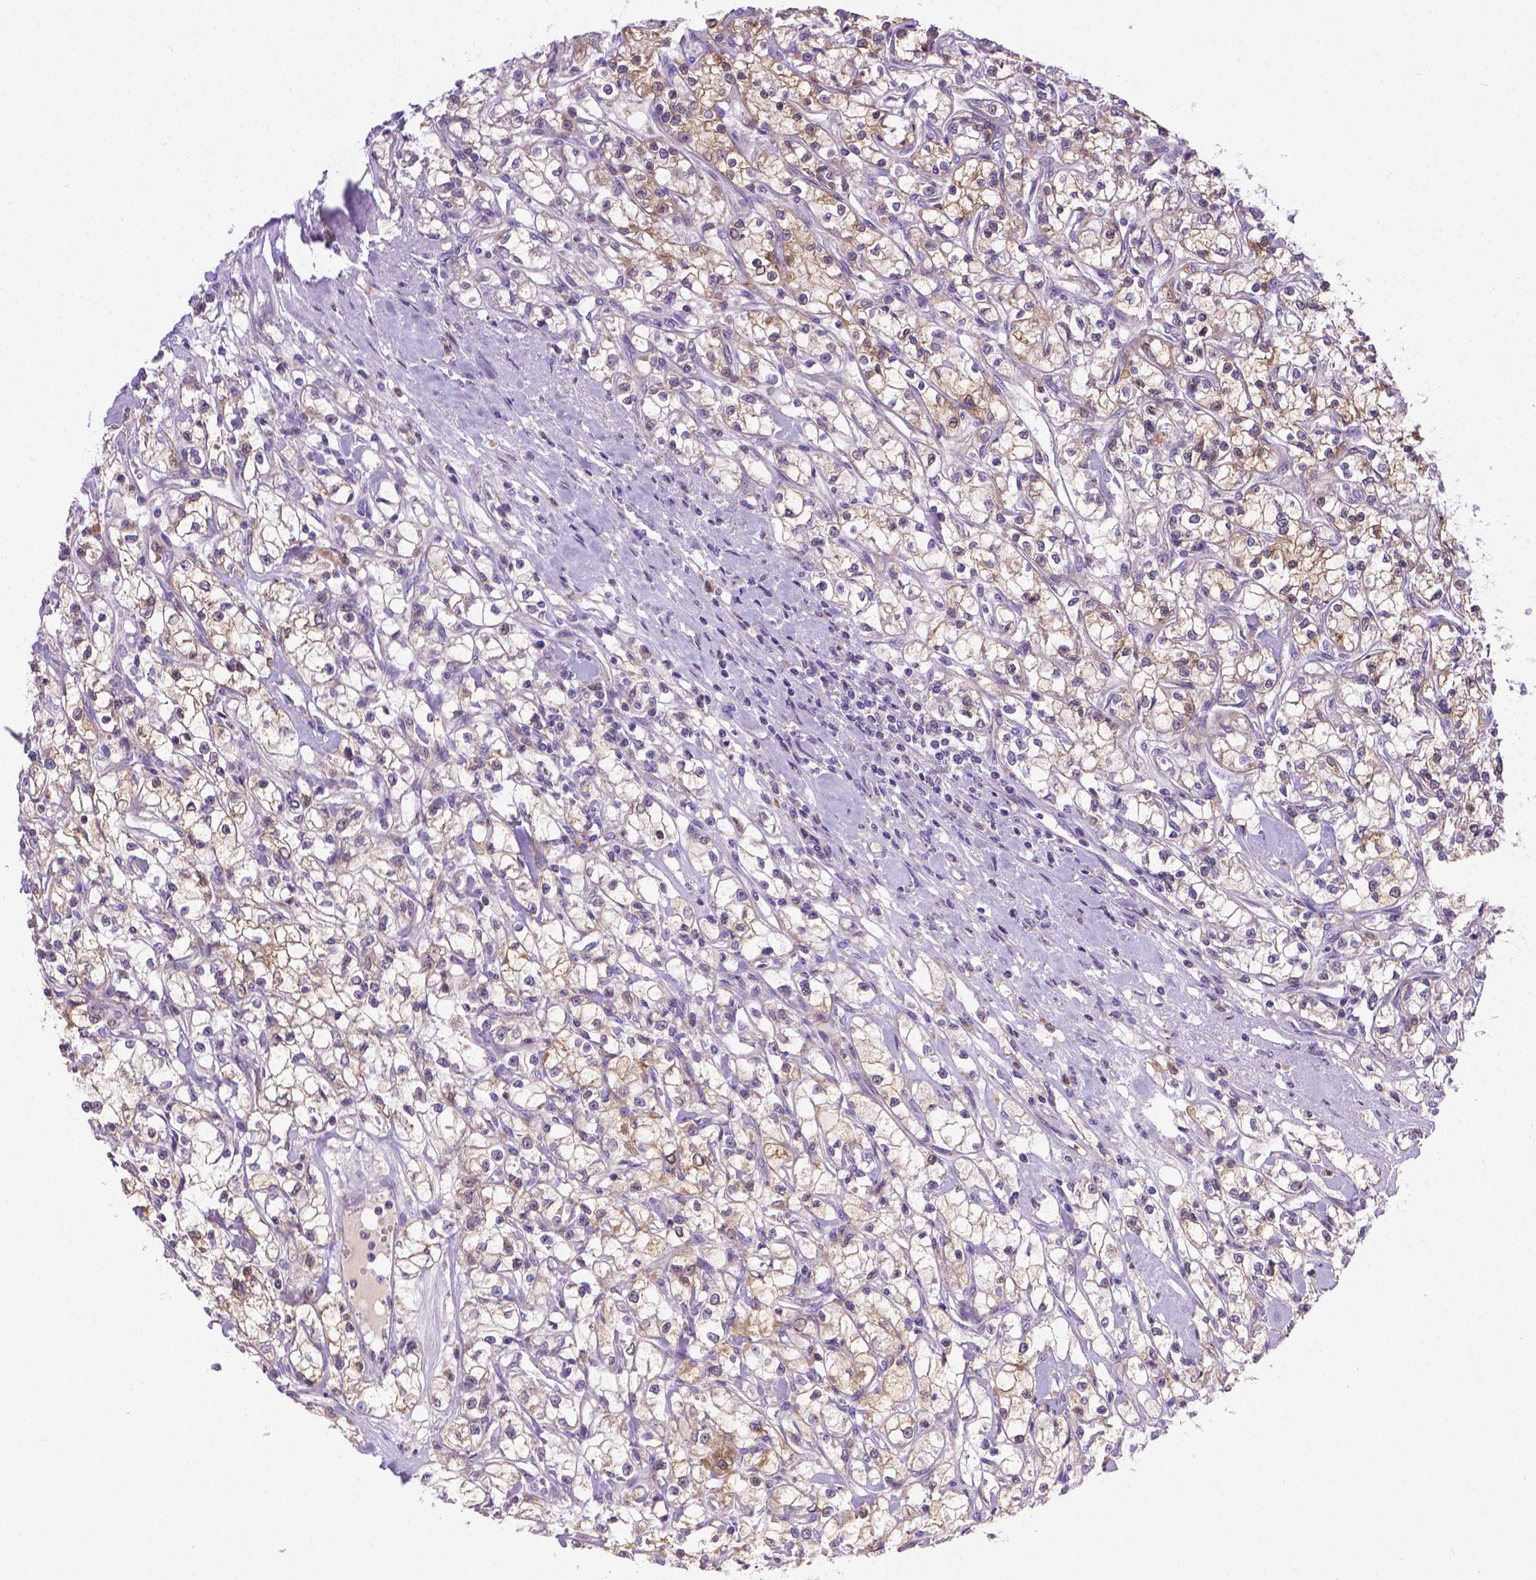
{"staining": {"intensity": "moderate", "quantity": "<25%", "location": "cytoplasmic/membranous"}, "tissue": "renal cancer", "cell_type": "Tumor cells", "image_type": "cancer", "snomed": [{"axis": "morphology", "description": "Adenocarcinoma, NOS"}, {"axis": "topography", "description": "Kidney"}], "caption": "High-power microscopy captured an IHC photomicrograph of renal cancer (adenocarcinoma), revealing moderate cytoplasmic/membranous staining in about <25% of tumor cells.", "gene": "TM4SF18", "patient": {"sex": "female", "age": 59}}